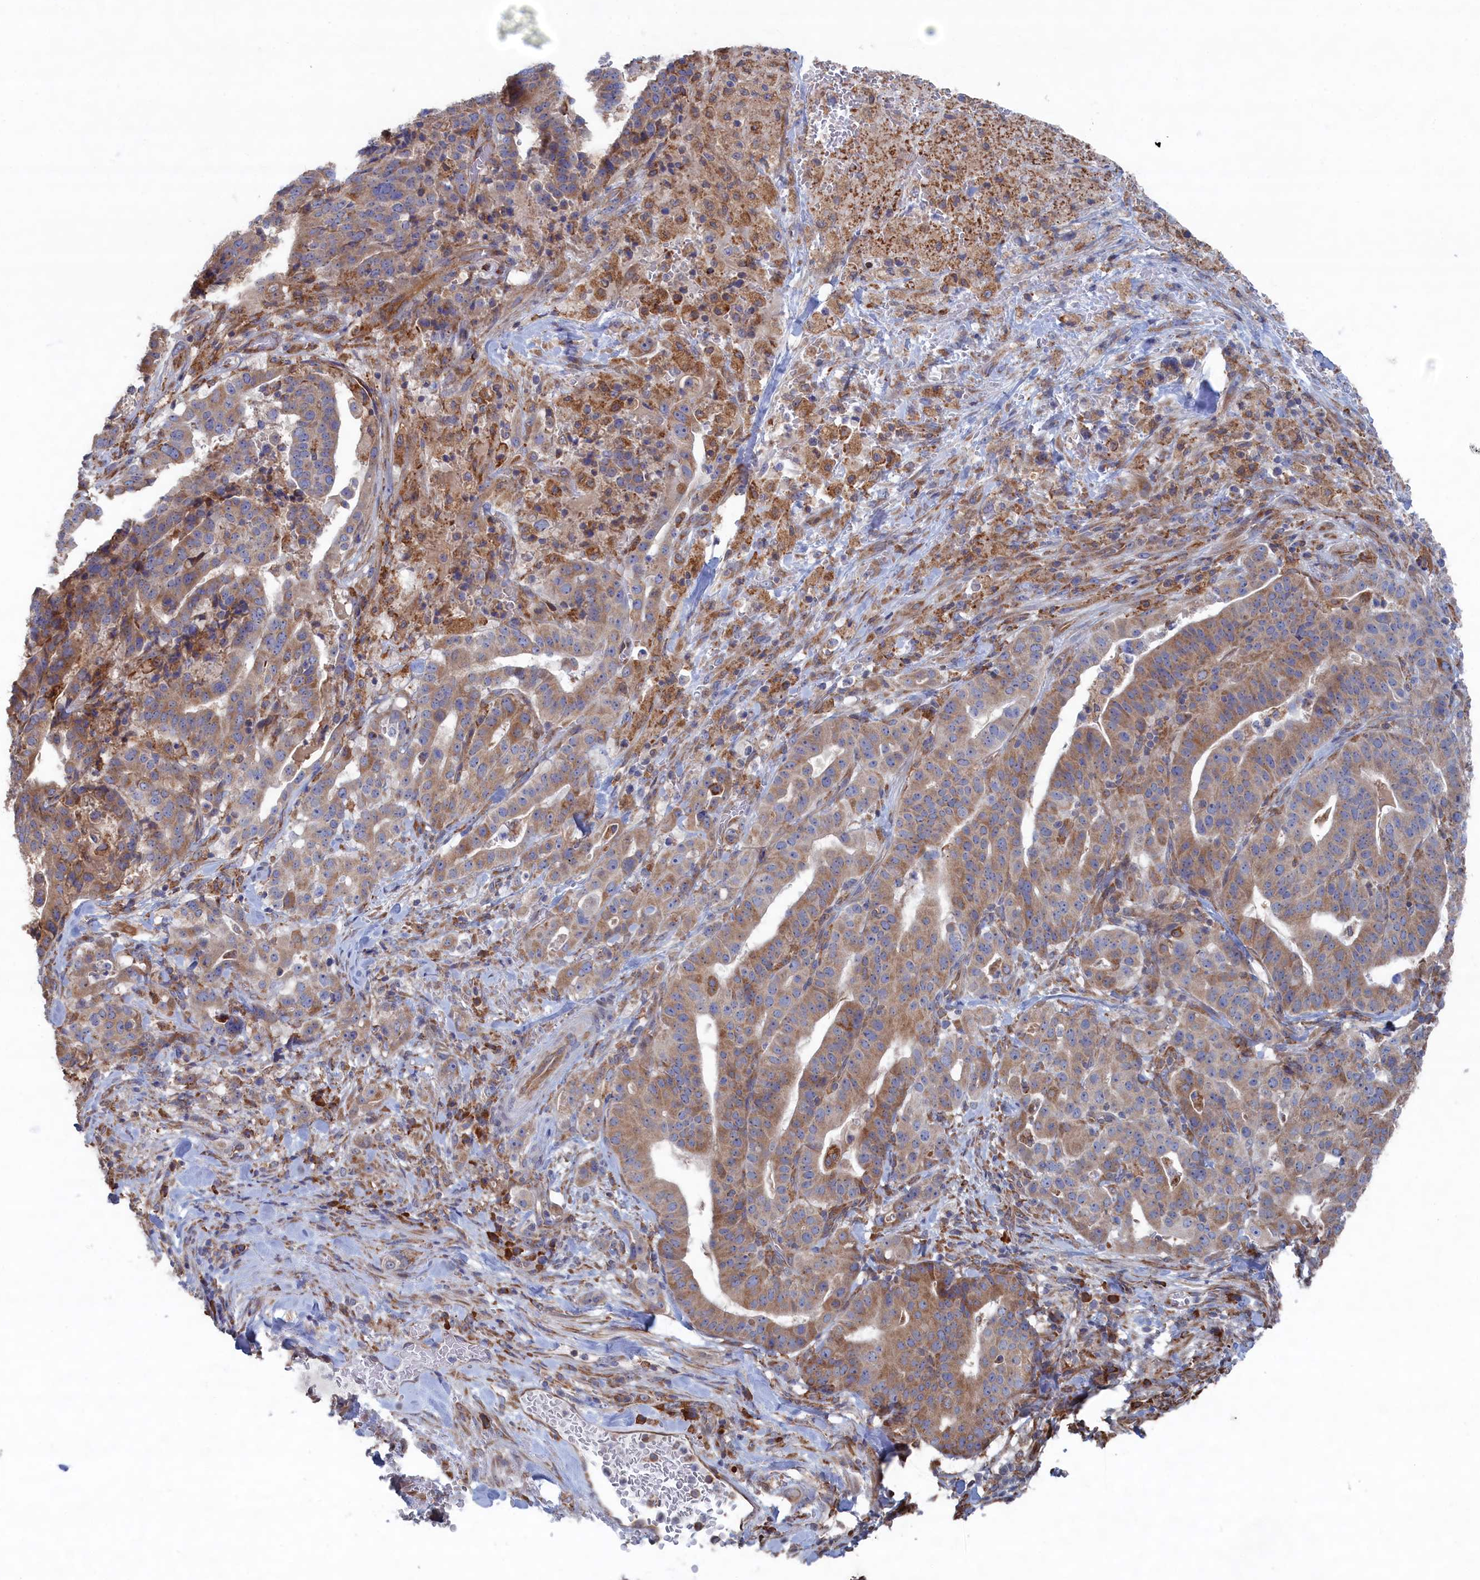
{"staining": {"intensity": "moderate", "quantity": ">75%", "location": "cytoplasmic/membranous"}, "tissue": "stomach cancer", "cell_type": "Tumor cells", "image_type": "cancer", "snomed": [{"axis": "morphology", "description": "Adenocarcinoma, NOS"}, {"axis": "topography", "description": "Stomach"}], "caption": "Human adenocarcinoma (stomach) stained with a protein marker demonstrates moderate staining in tumor cells.", "gene": "BPIFB6", "patient": {"sex": "male", "age": 48}}